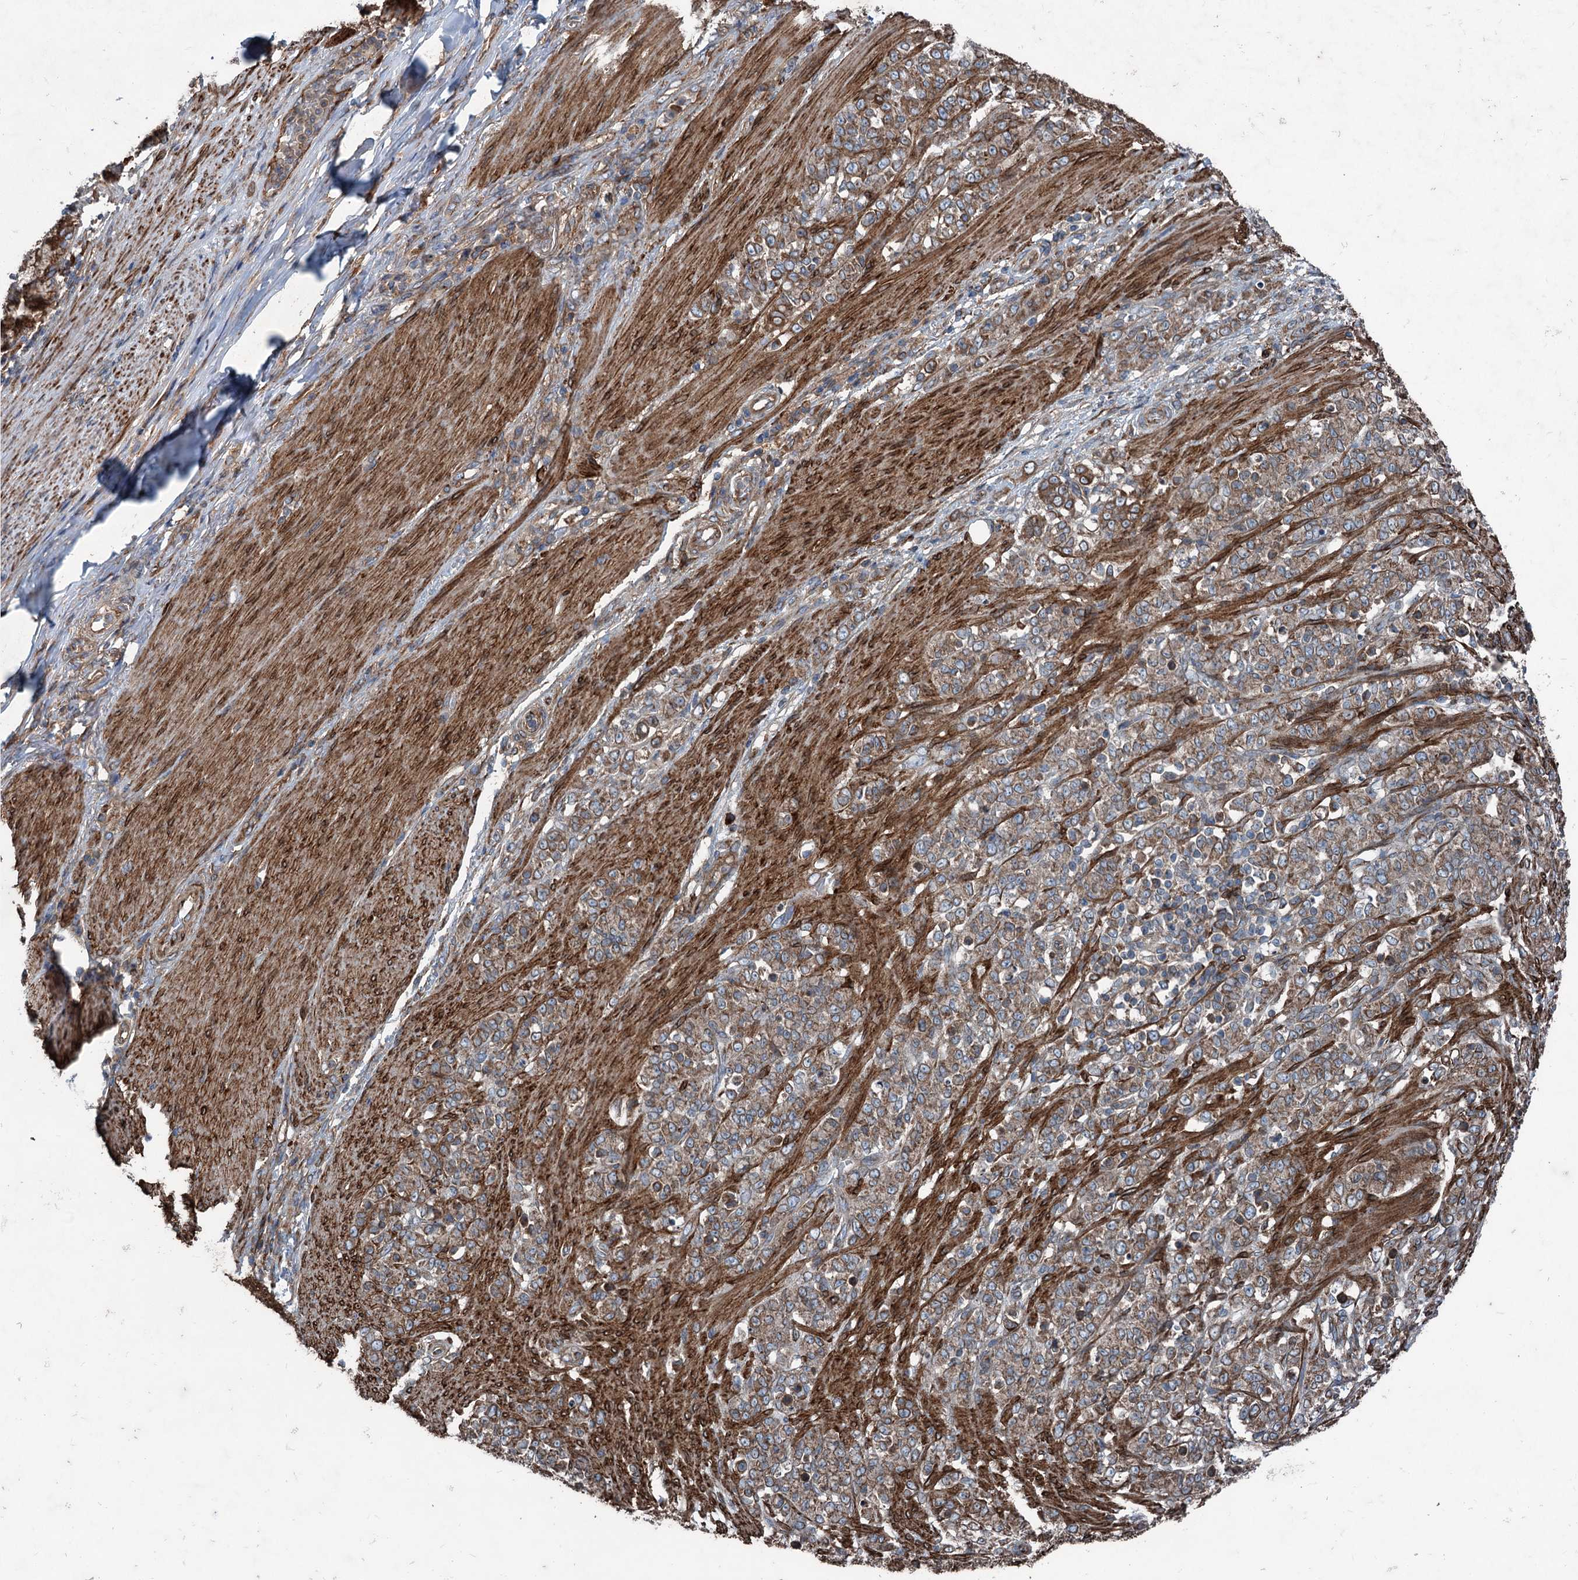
{"staining": {"intensity": "weak", "quantity": ">75%", "location": "cytoplasmic/membranous"}, "tissue": "stomach cancer", "cell_type": "Tumor cells", "image_type": "cancer", "snomed": [{"axis": "morphology", "description": "Adenocarcinoma, NOS"}, {"axis": "topography", "description": "Stomach"}], "caption": "IHC (DAB (3,3'-diaminobenzidine)) staining of human stomach adenocarcinoma displays weak cytoplasmic/membranous protein expression in approximately >75% of tumor cells.", "gene": "CALCOCO1", "patient": {"sex": "female", "age": 79}}